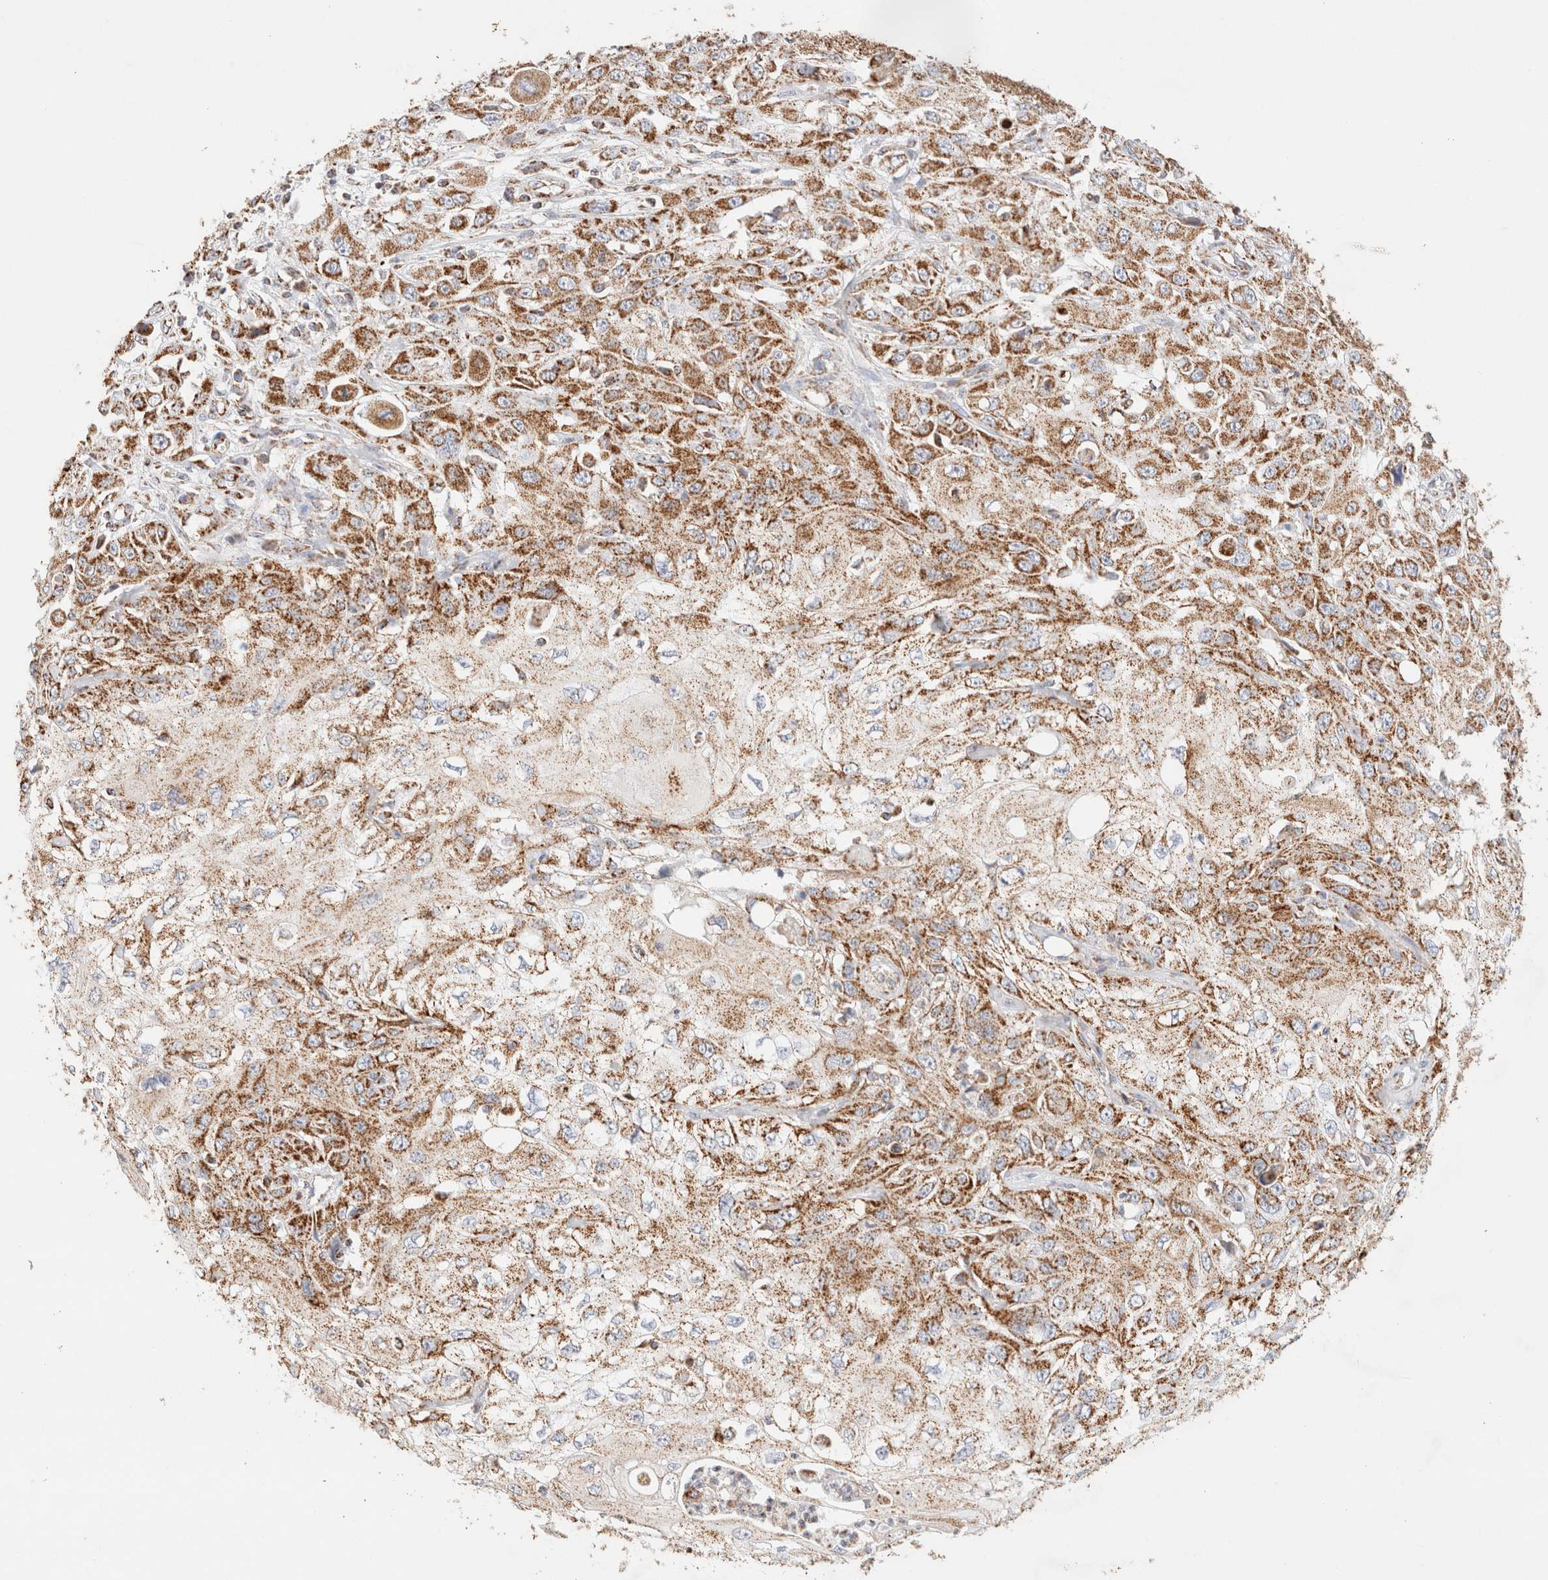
{"staining": {"intensity": "moderate", "quantity": ">75%", "location": "cytoplasmic/membranous"}, "tissue": "skin cancer", "cell_type": "Tumor cells", "image_type": "cancer", "snomed": [{"axis": "morphology", "description": "Squamous cell carcinoma, NOS"}, {"axis": "topography", "description": "Skin"}], "caption": "Approximately >75% of tumor cells in human squamous cell carcinoma (skin) demonstrate moderate cytoplasmic/membranous protein staining as visualized by brown immunohistochemical staining.", "gene": "PHB2", "patient": {"sex": "male", "age": 75}}